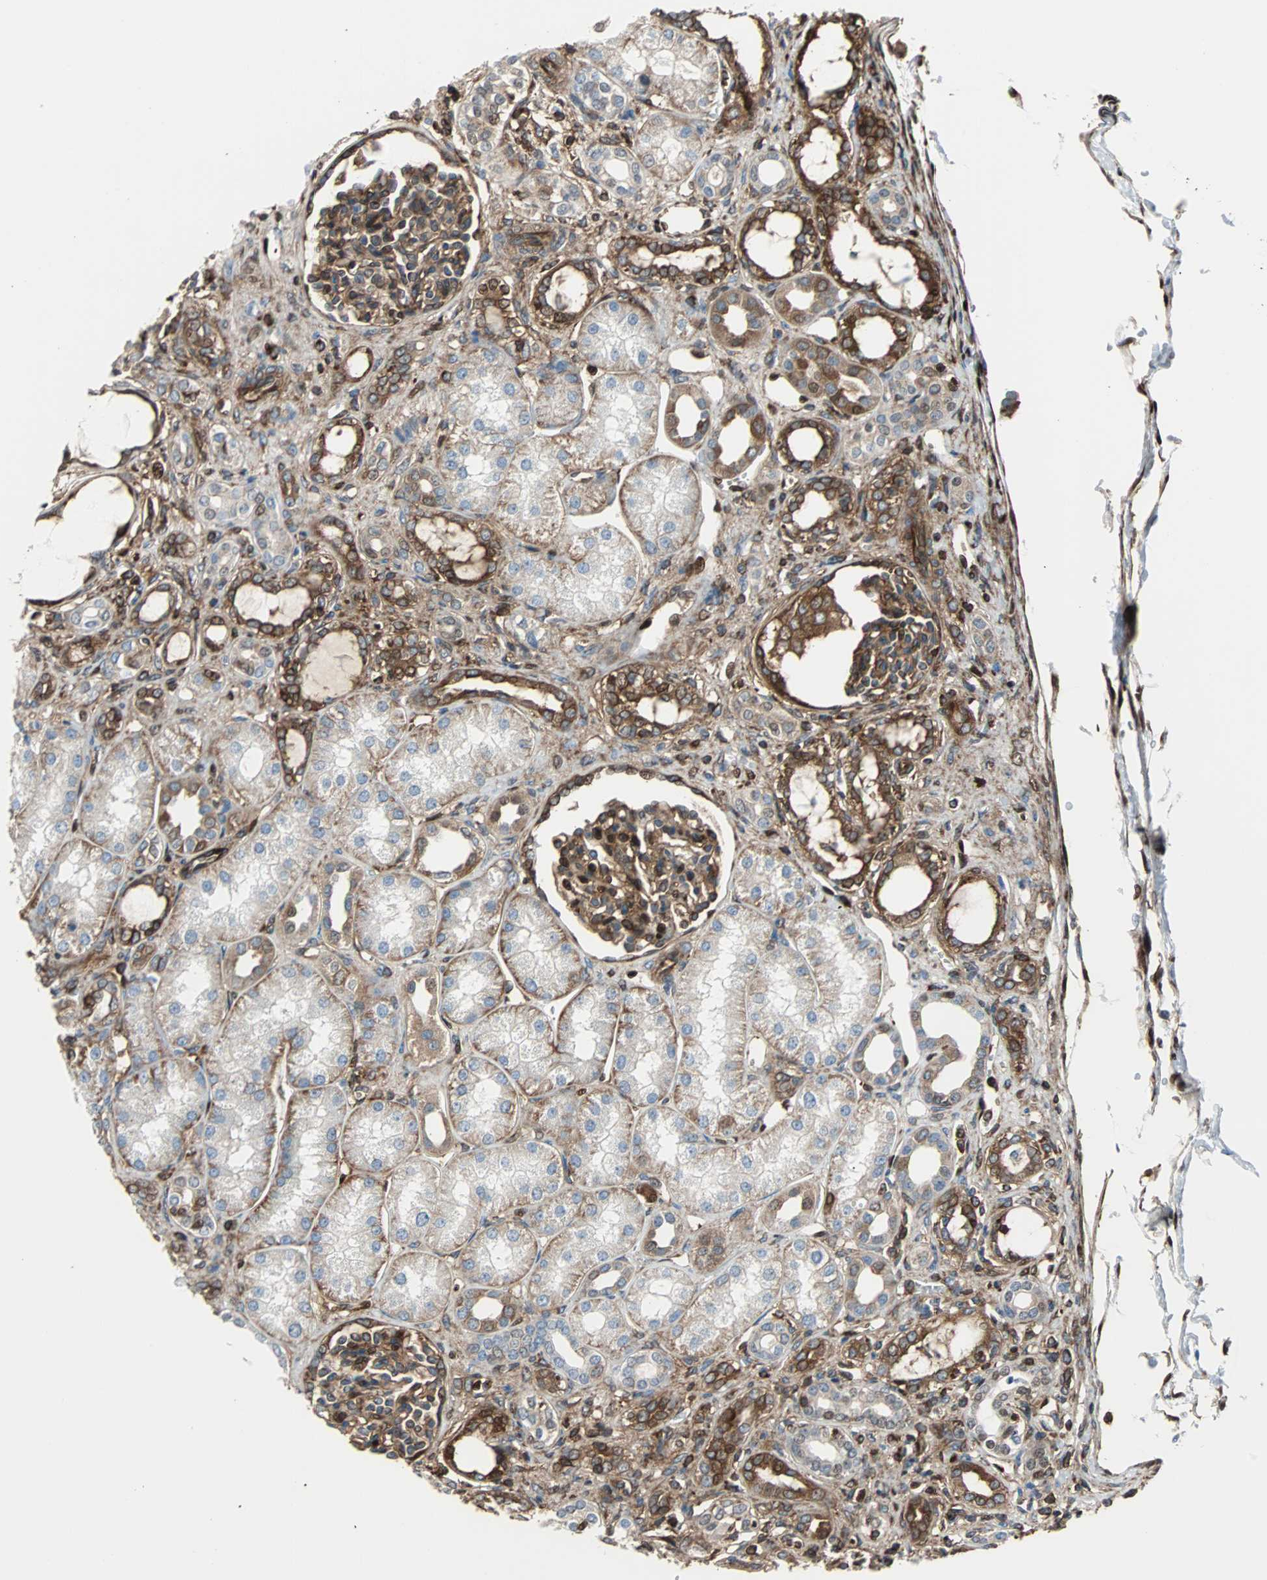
{"staining": {"intensity": "moderate", "quantity": ">75%", "location": "cytoplasmic/membranous"}, "tissue": "kidney", "cell_type": "Cells in glomeruli", "image_type": "normal", "snomed": [{"axis": "morphology", "description": "Normal tissue, NOS"}, {"axis": "topography", "description": "Kidney"}], "caption": "This photomicrograph shows immunohistochemistry (IHC) staining of unremarkable human kidney, with medium moderate cytoplasmic/membranous positivity in approximately >75% of cells in glomeruli.", "gene": "RELA", "patient": {"sex": "male", "age": 7}}